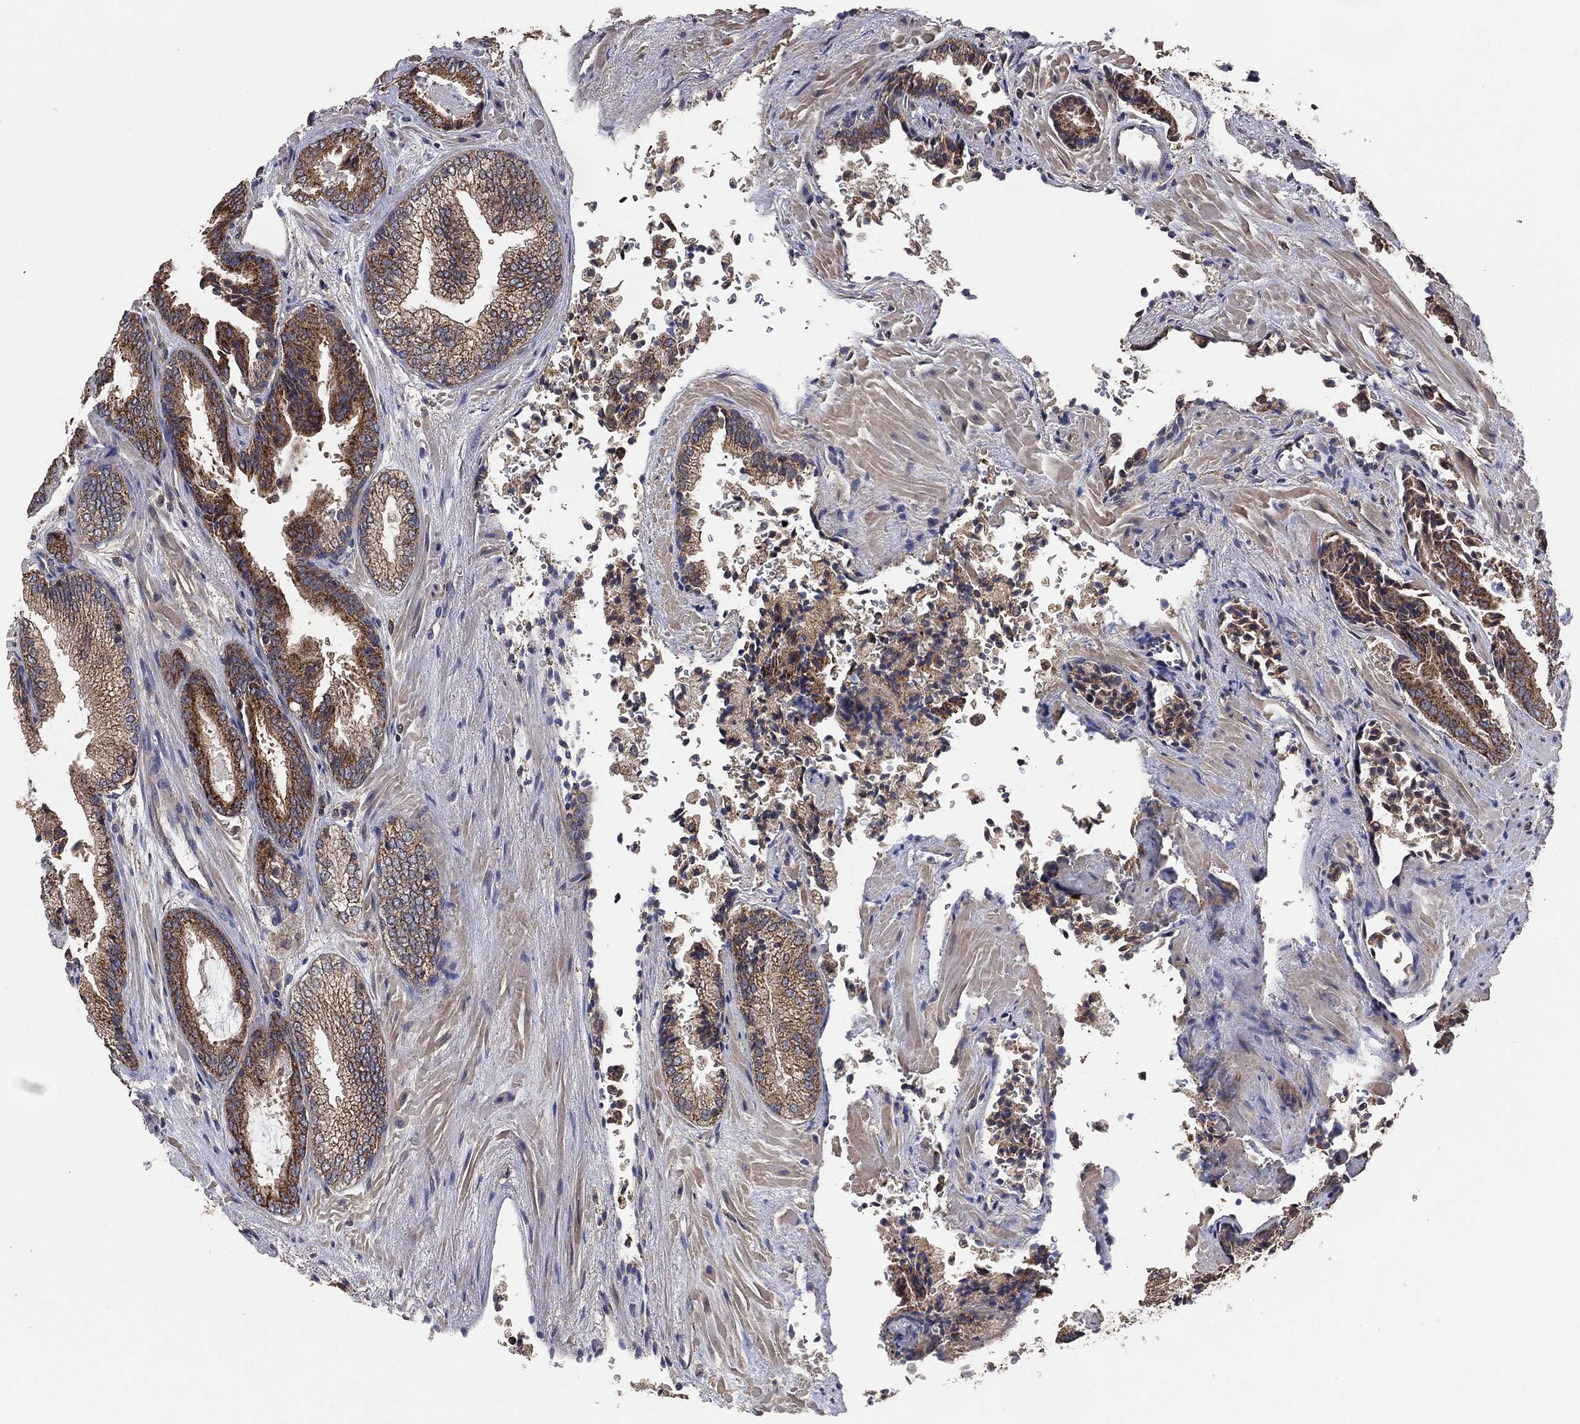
{"staining": {"intensity": "strong", "quantity": "<25%", "location": "cytoplasmic/membranous"}, "tissue": "prostate cancer", "cell_type": "Tumor cells", "image_type": "cancer", "snomed": [{"axis": "morphology", "description": "Adenocarcinoma, Low grade"}, {"axis": "topography", "description": "Prostate"}], "caption": "This micrograph exhibits immunohistochemistry (IHC) staining of human prostate low-grade adenocarcinoma, with medium strong cytoplasmic/membranous staining in approximately <25% of tumor cells.", "gene": "LIMD1", "patient": {"sex": "male", "age": 68}}